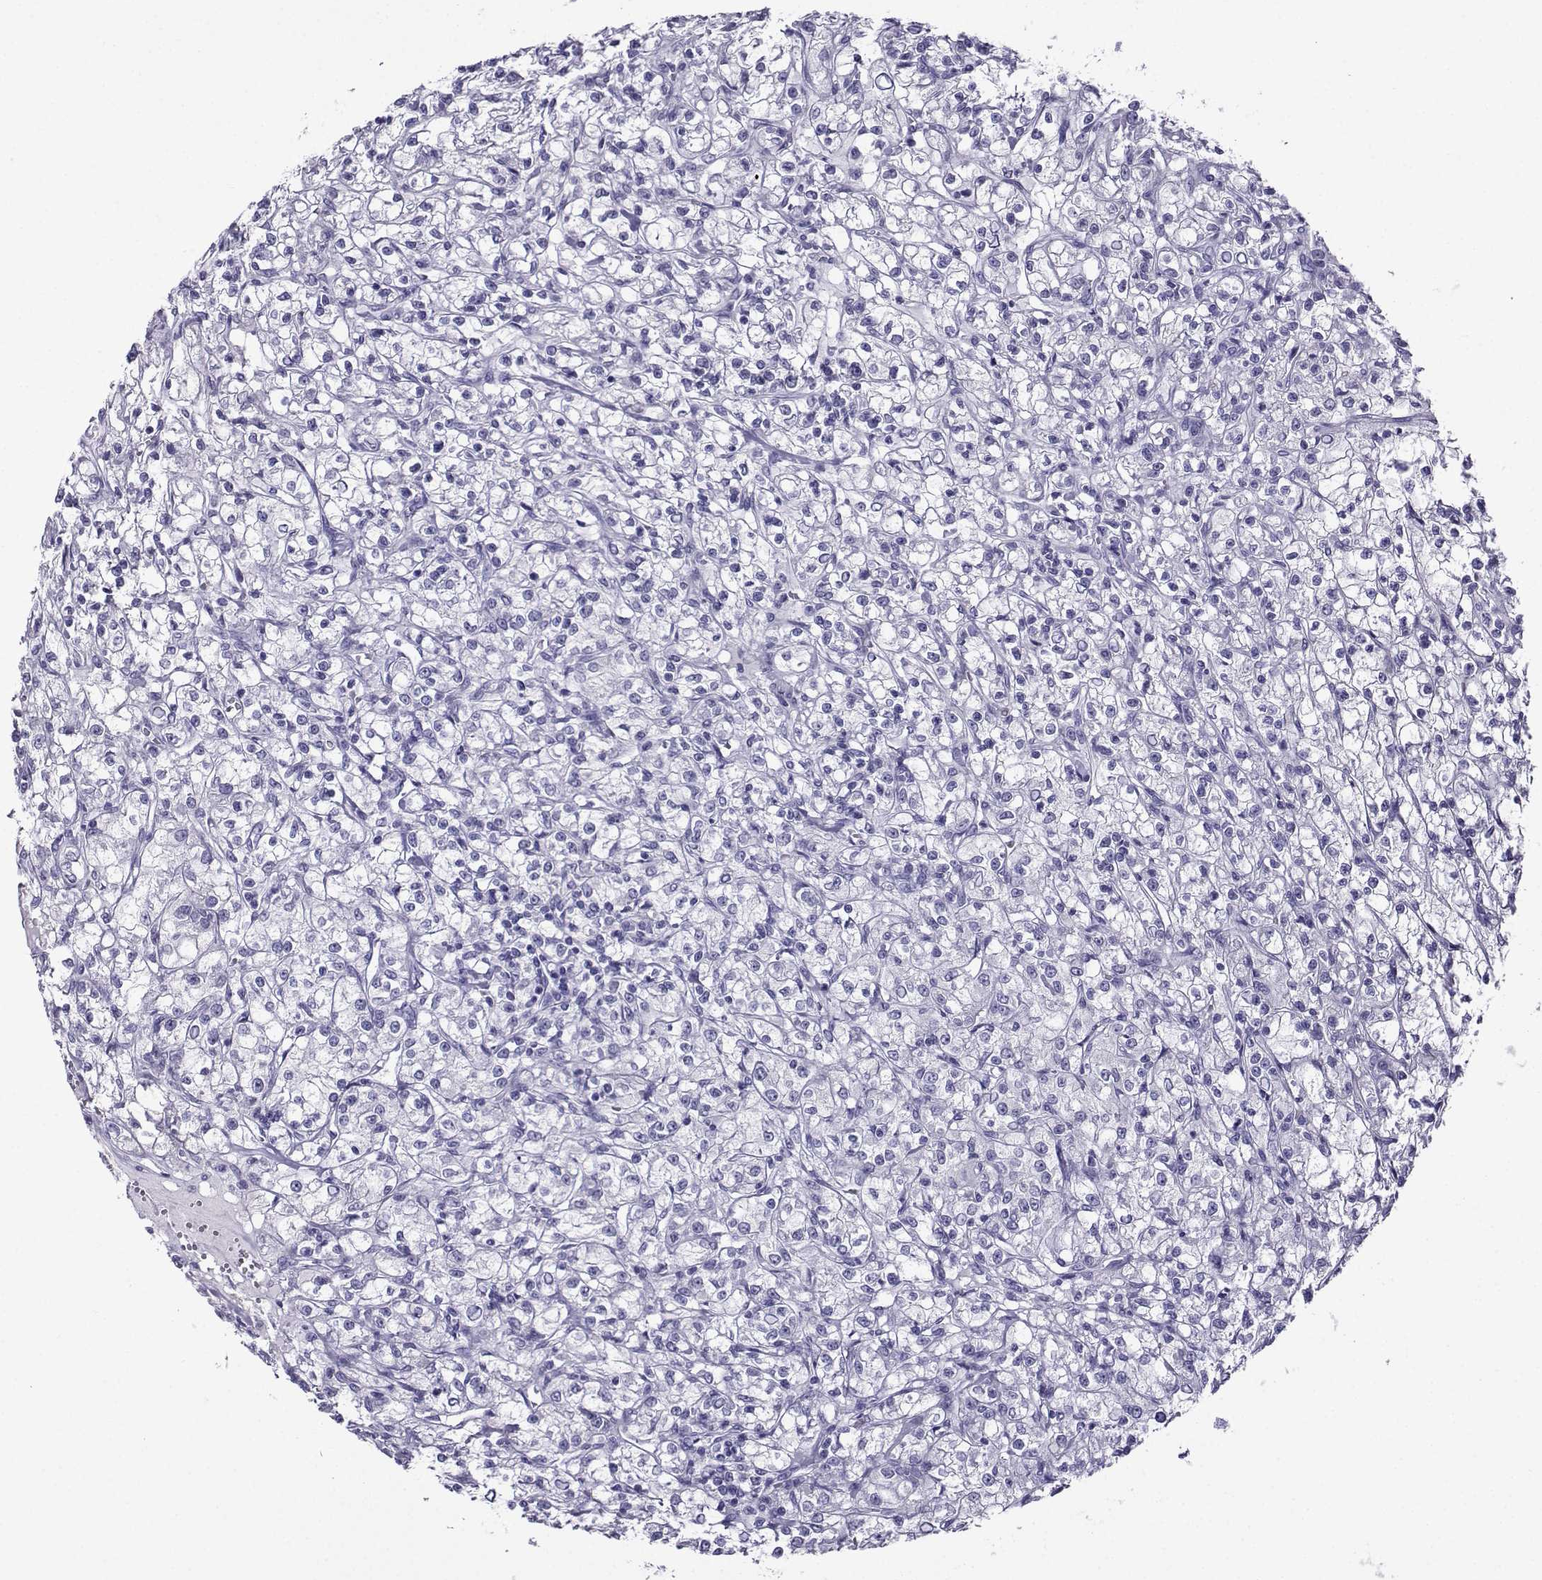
{"staining": {"intensity": "negative", "quantity": "none", "location": "none"}, "tissue": "renal cancer", "cell_type": "Tumor cells", "image_type": "cancer", "snomed": [{"axis": "morphology", "description": "Adenocarcinoma, NOS"}, {"axis": "topography", "description": "Kidney"}], "caption": "Immunohistochemistry histopathology image of neoplastic tissue: renal cancer (adenocarcinoma) stained with DAB demonstrates no significant protein positivity in tumor cells.", "gene": "CRYBB1", "patient": {"sex": "female", "age": 59}}